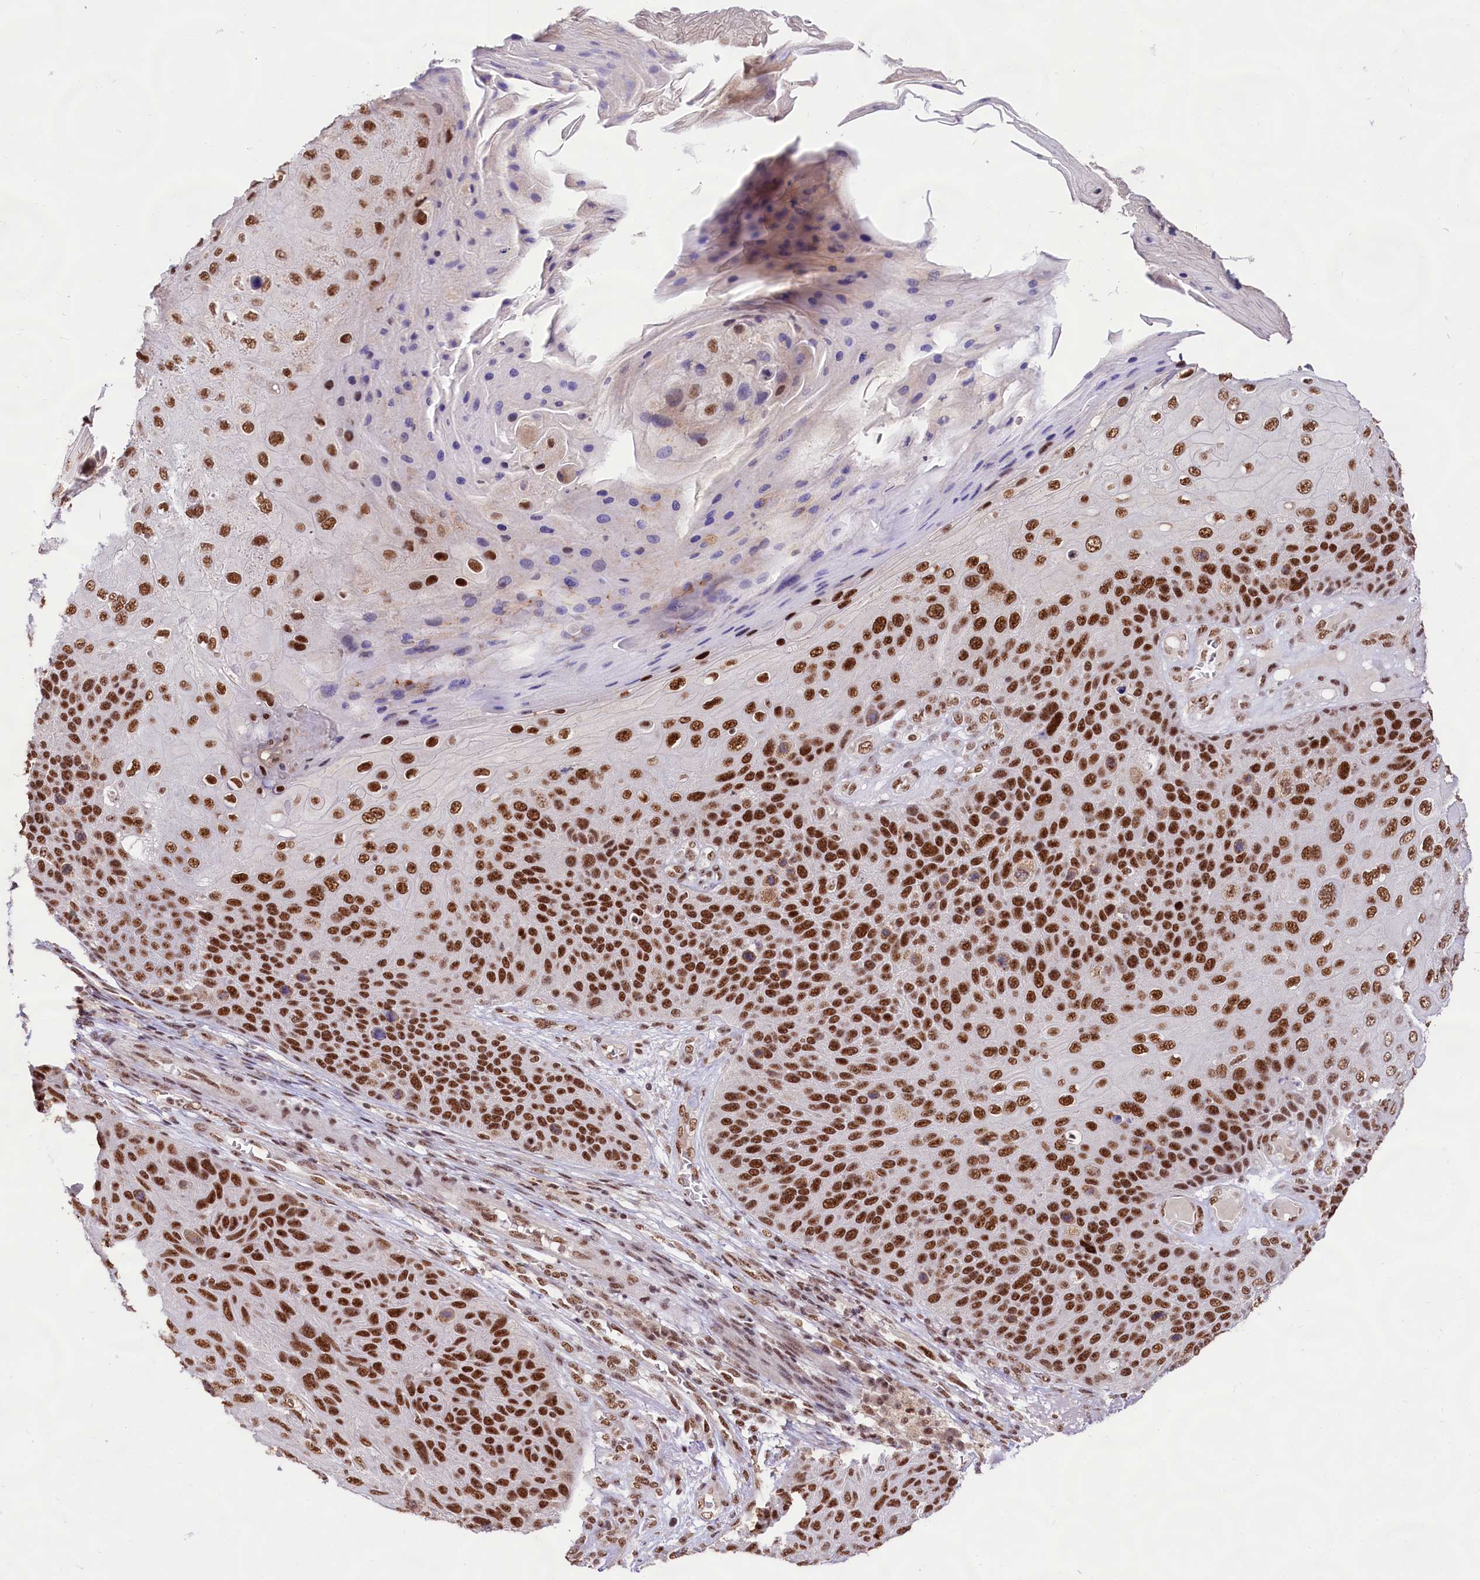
{"staining": {"intensity": "strong", "quantity": ">75%", "location": "nuclear"}, "tissue": "skin cancer", "cell_type": "Tumor cells", "image_type": "cancer", "snomed": [{"axis": "morphology", "description": "Squamous cell carcinoma, NOS"}, {"axis": "topography", "description": "Skin"}], "caption": "Strong nuclear staining is seen in about >75% of tumor cells in skin squamous cell carcinoma. (DAB IHC, brown staining for protein, blue staining for nuclei).", "gene": "HIRA", "patient": {"sex": "female", "age": 88}}